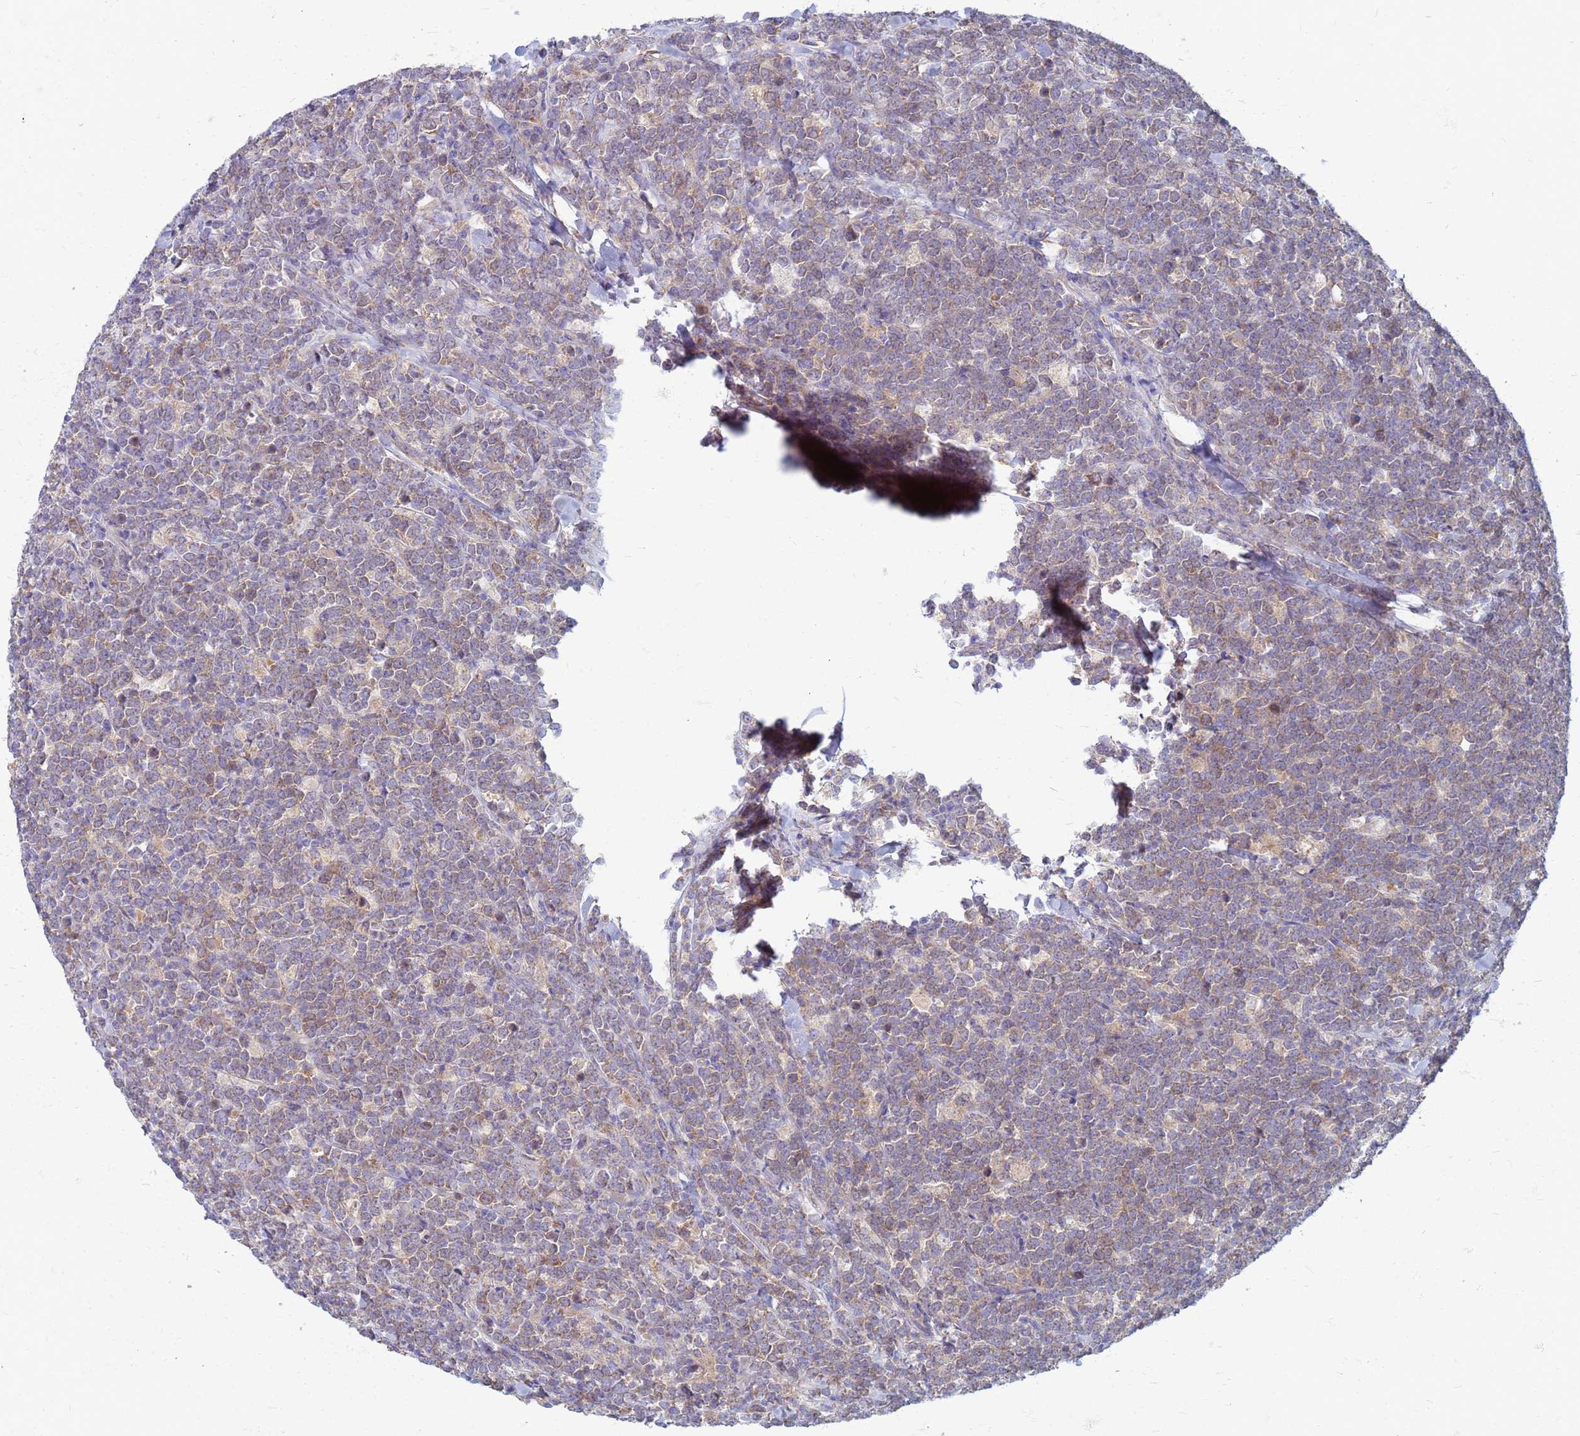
{"staining": {"intensity": "weak", "quantity": ">75%", "location": "cytoplasmic/membranous"}, "tissue": "lymphoma", "cell_type": "Tumor cells", "image_type": "cancer", "snomed": [{"axis": "morphology", "description": "Malignant lymphoma, non-Hodgkin's type, High grade"}, {"axis": "topography", "description": "Small intestine"}], "caption": "High-grade malignant lymphoma, non-Hodgkin's type was stained to show a protein in brown. There is low levels of weak cytoplasmic/membranous positivity in approximately >75% of tumor cells.", "gene": "EEA1", "patient": {"sex": "male", "age": 8}}